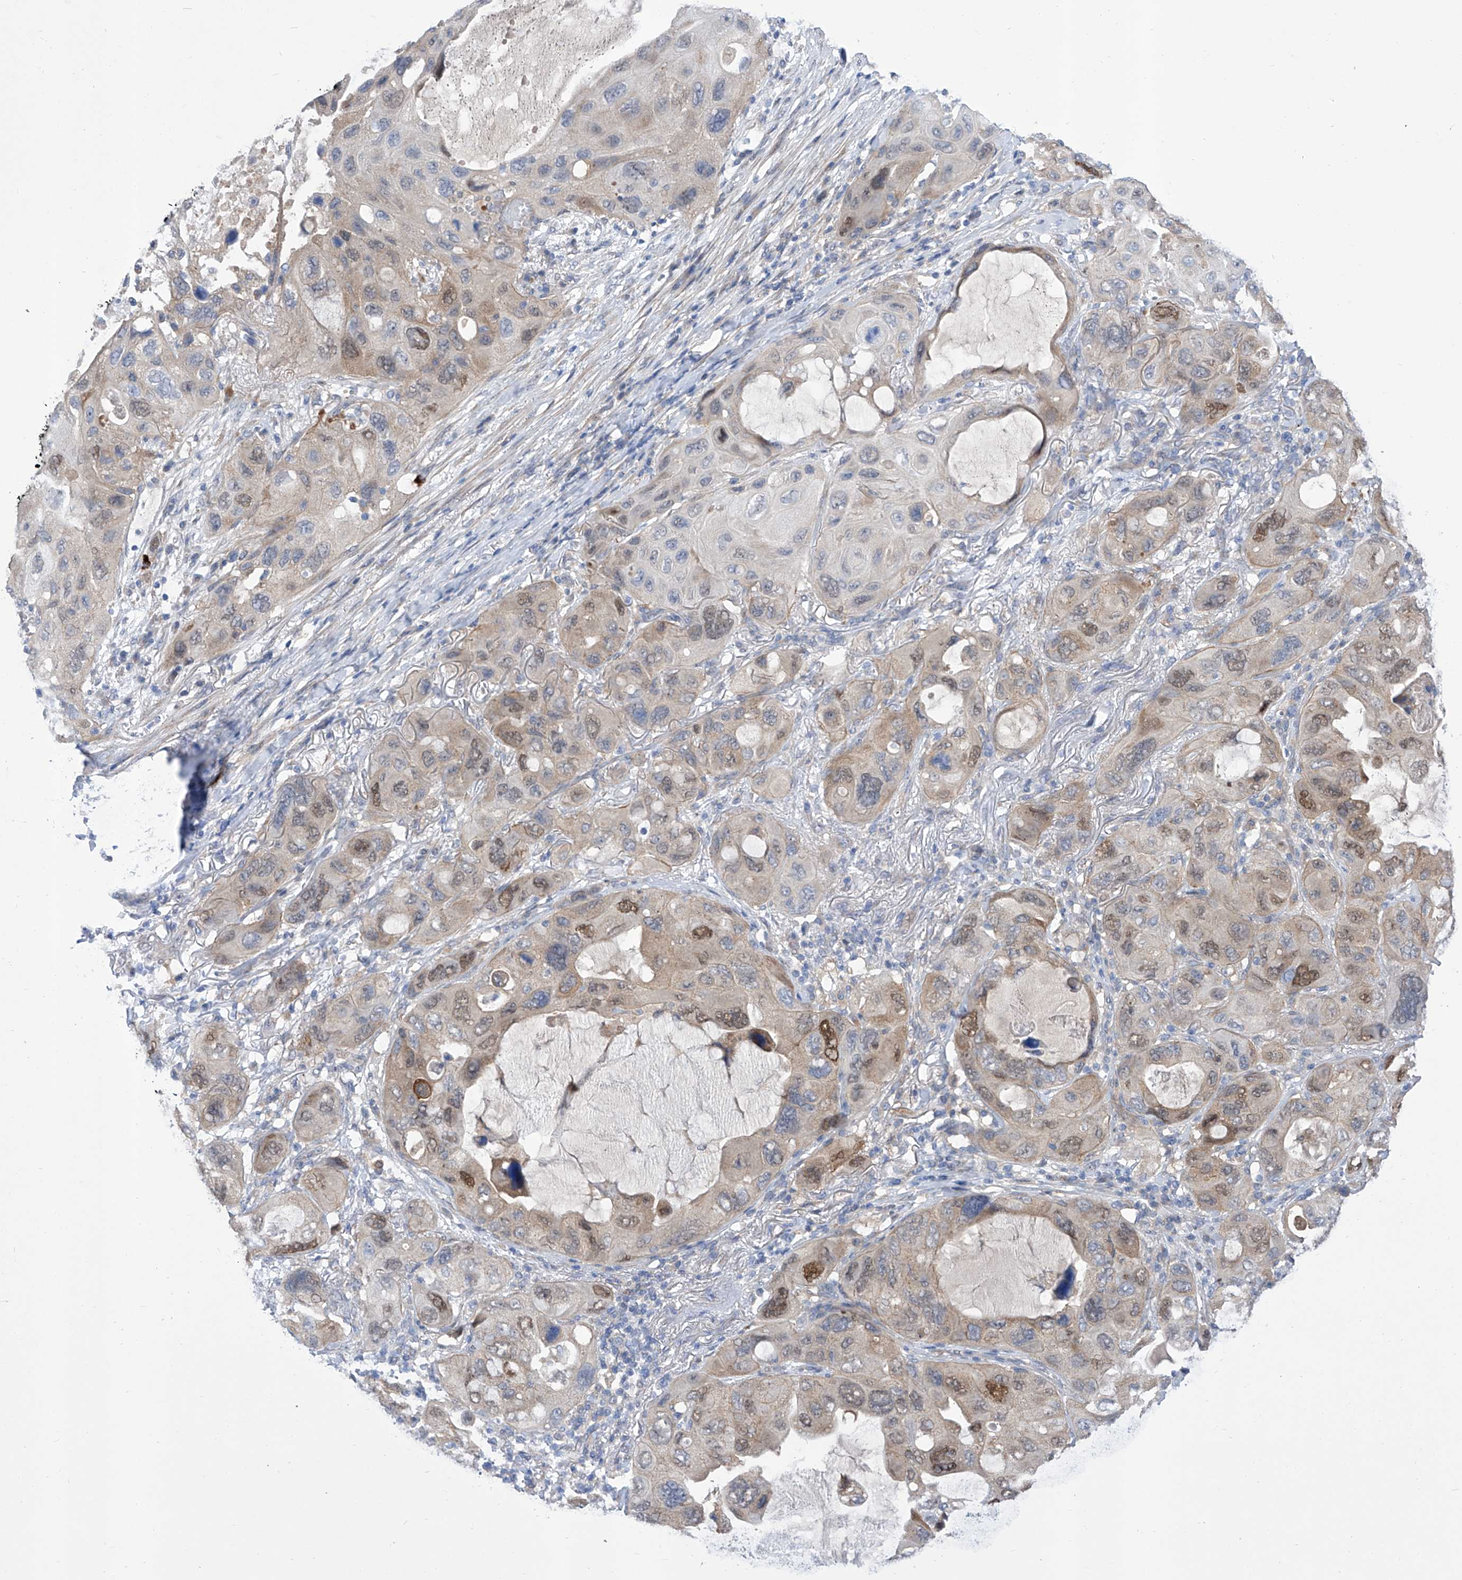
{"staining": {"intensity": "moderate", "quantity": "<25%", "location": "cytoplasmic/membranous,nuclear"}, "tissue": "lung cancer", "cell_type": "Tumor cells", "image_type": "cancer", "snomed": [{"axis": "morphology", "description": "Squamous cell carcinoma, NOS"}, {"axis": "topography", "description": "Lung"}], "caption": "DAB (3,3'-diaminobenzidine) immunohistochemical staining of lung cancer shows moderate cytoplasmic/membranous and nuclear protein positivity in approximately <25% of tumor cells. The protein of interest is shown in brown color, while the nuclei are stained blue.", "gene": "SRBD1", "patient": {"sex": "female", "age": 73}}